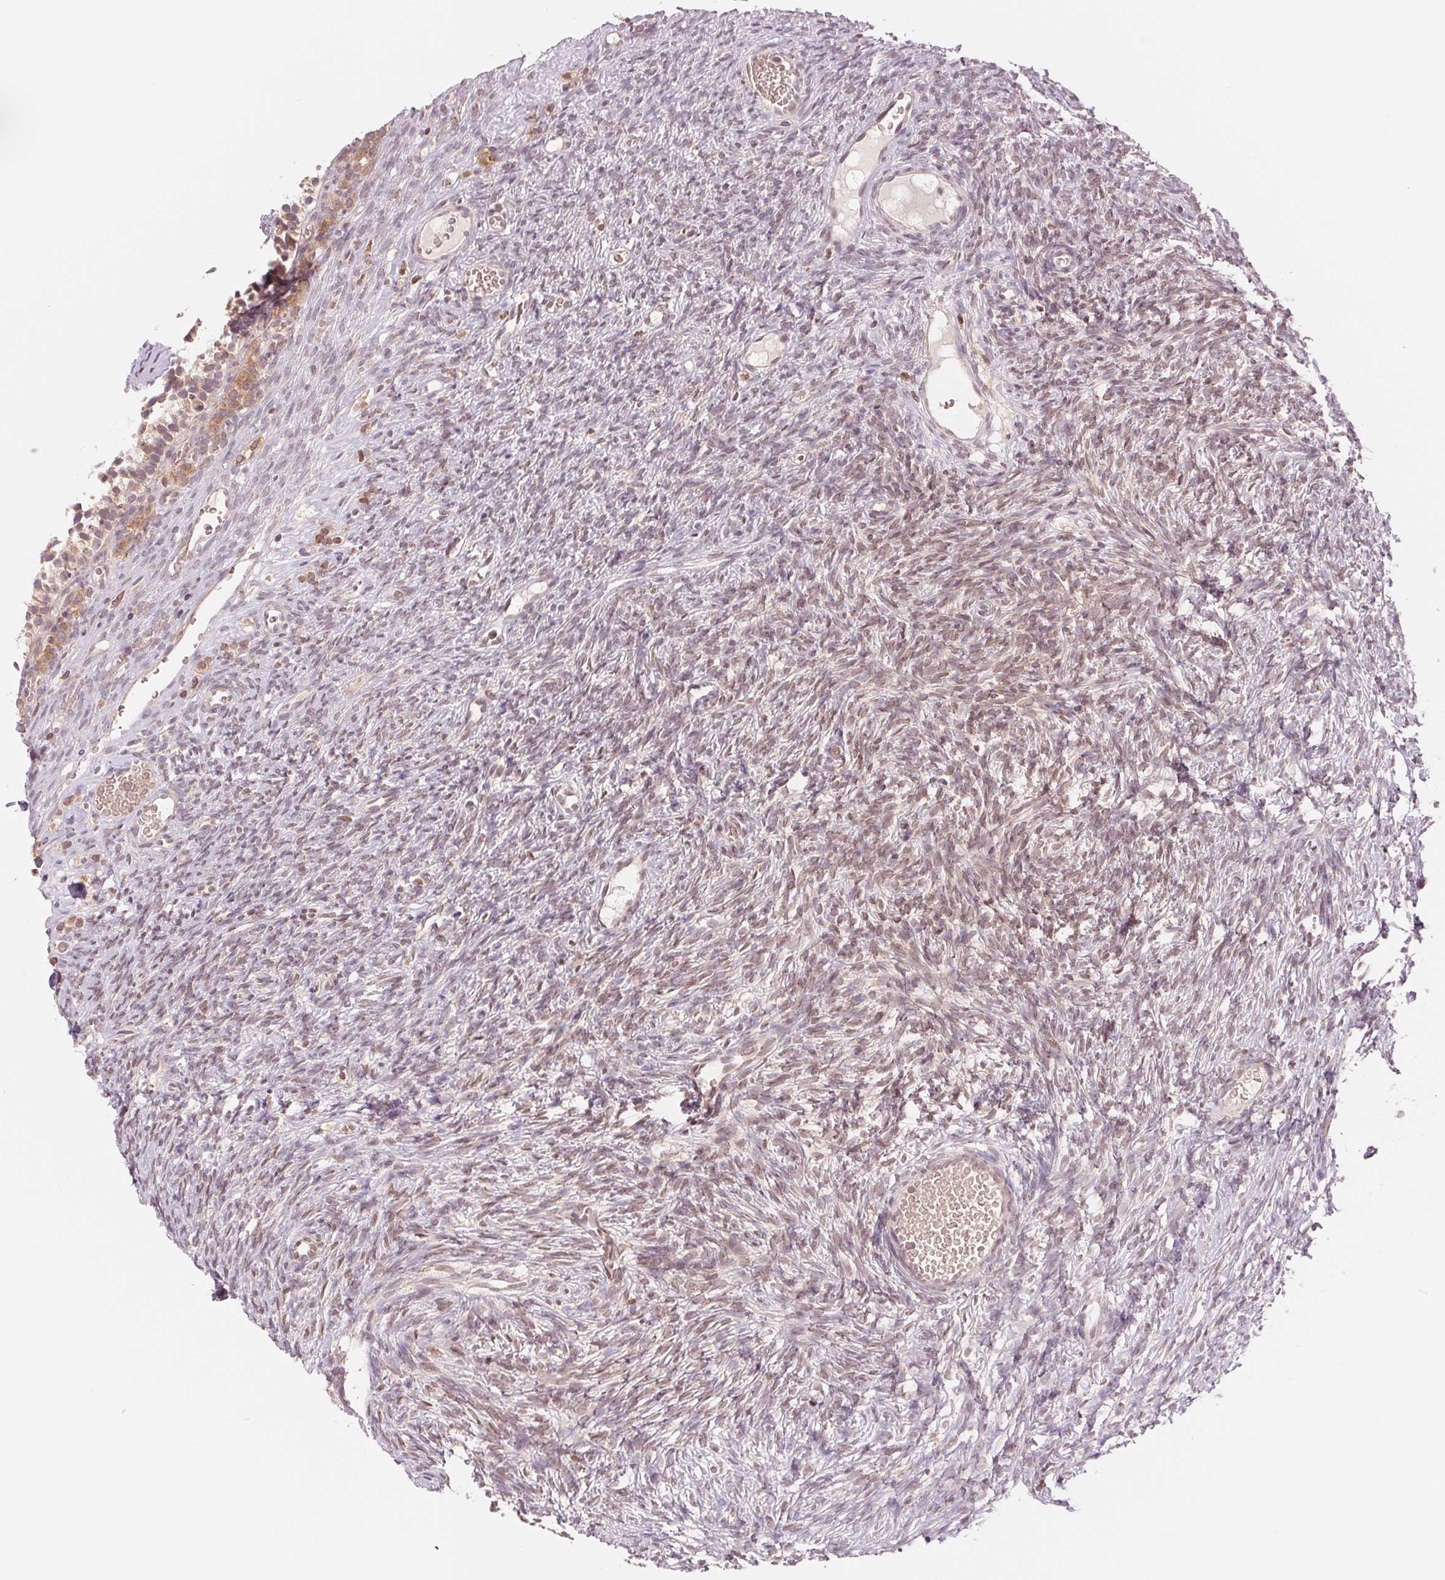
{"staining": {"intensity": "weak", "quantity": ">75%", "location": "cytoplasmic/membranous"}, "tissue": "ovary", "cell_type": "Follicle cells", "image_type": "normal", "snomed": [{"axis": "morphology", "description": "Normal tissue, NOS"}, {"axis": "topography", "description": "Ovary"}], "caption": "A high-resolution histopathology image shows immunohistochemistry staining of normal ovary, which reveals weak cytoplasmic/membranous staining in about >75% of follicle cells.", "gene": "TECR", "patient": {"sex": "female", "age": 34}}